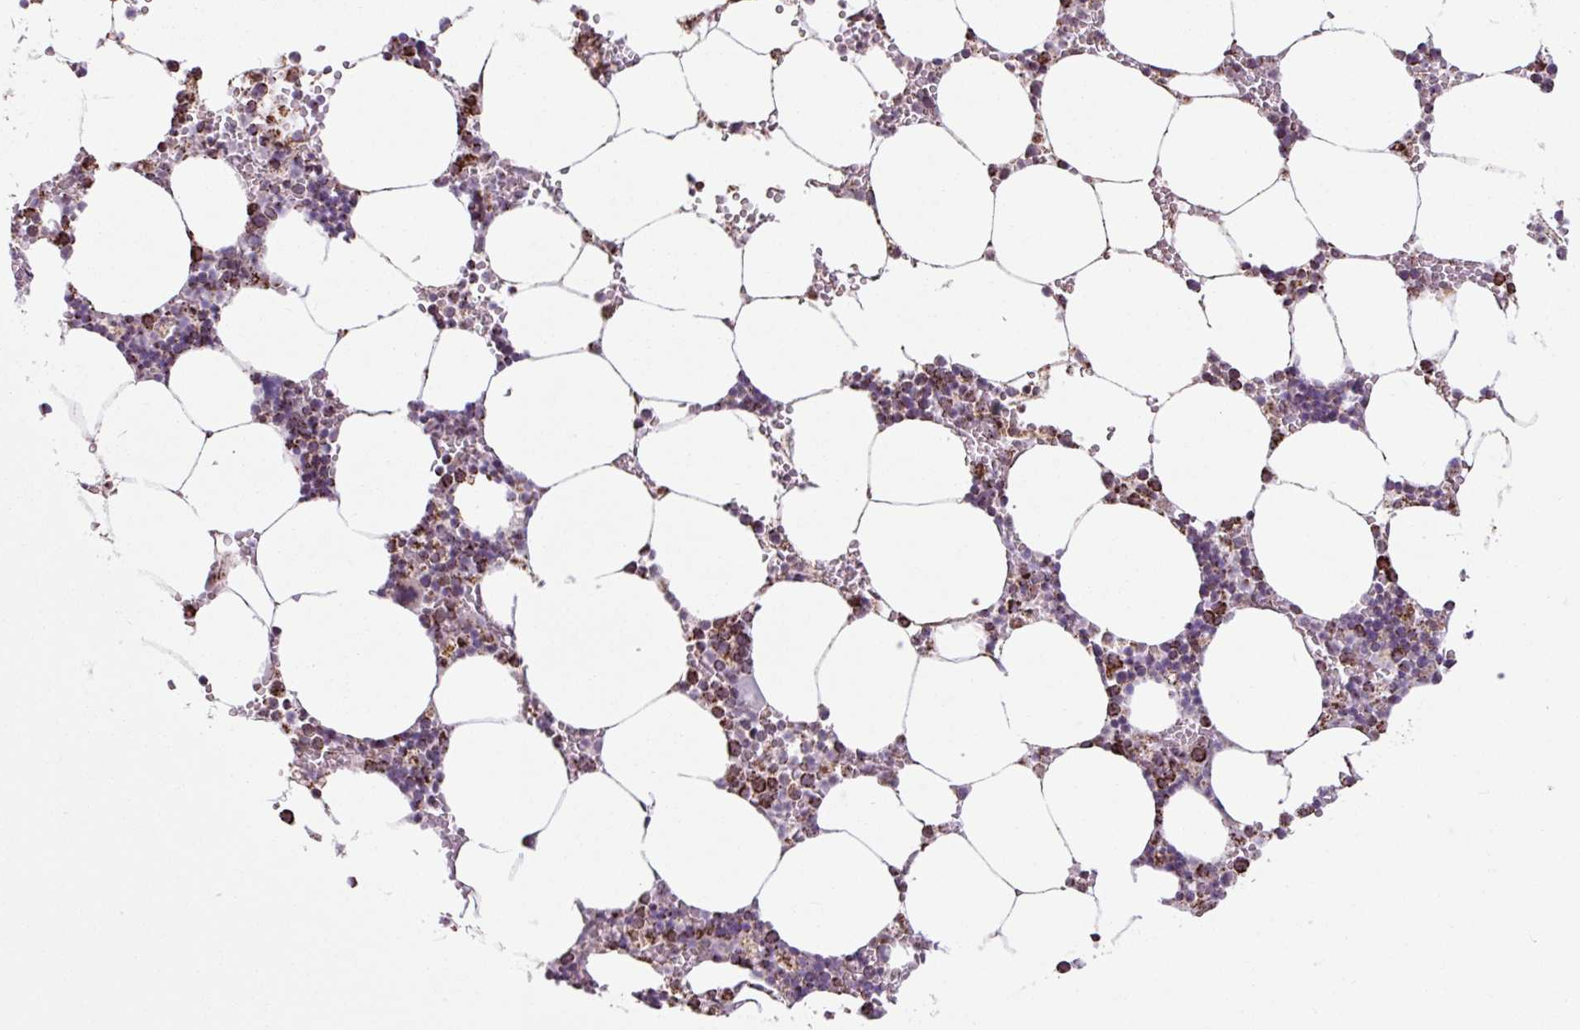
{"staining": {"intensity": "strong", "quantity": "25%-75%", "location": "cytoplasmic/membranous"}, "tissue": "bone marrow", "cell_type": "Hematopoietic cells", "image_type": "normal", "snomed": [{"axis": "morphology", "description": "Normal tissue, NOS"}, {"axis": "topography", "description": "Bone marrow"}], "caption": "Bone marrow was stained to show a protein in brown. There is high levels of strong cytoplasmic/membranous expression in about 25%-75% of hematopoietic cells.", "gene": "ALG8", "patient": {"sex": "male", "age": 70}}